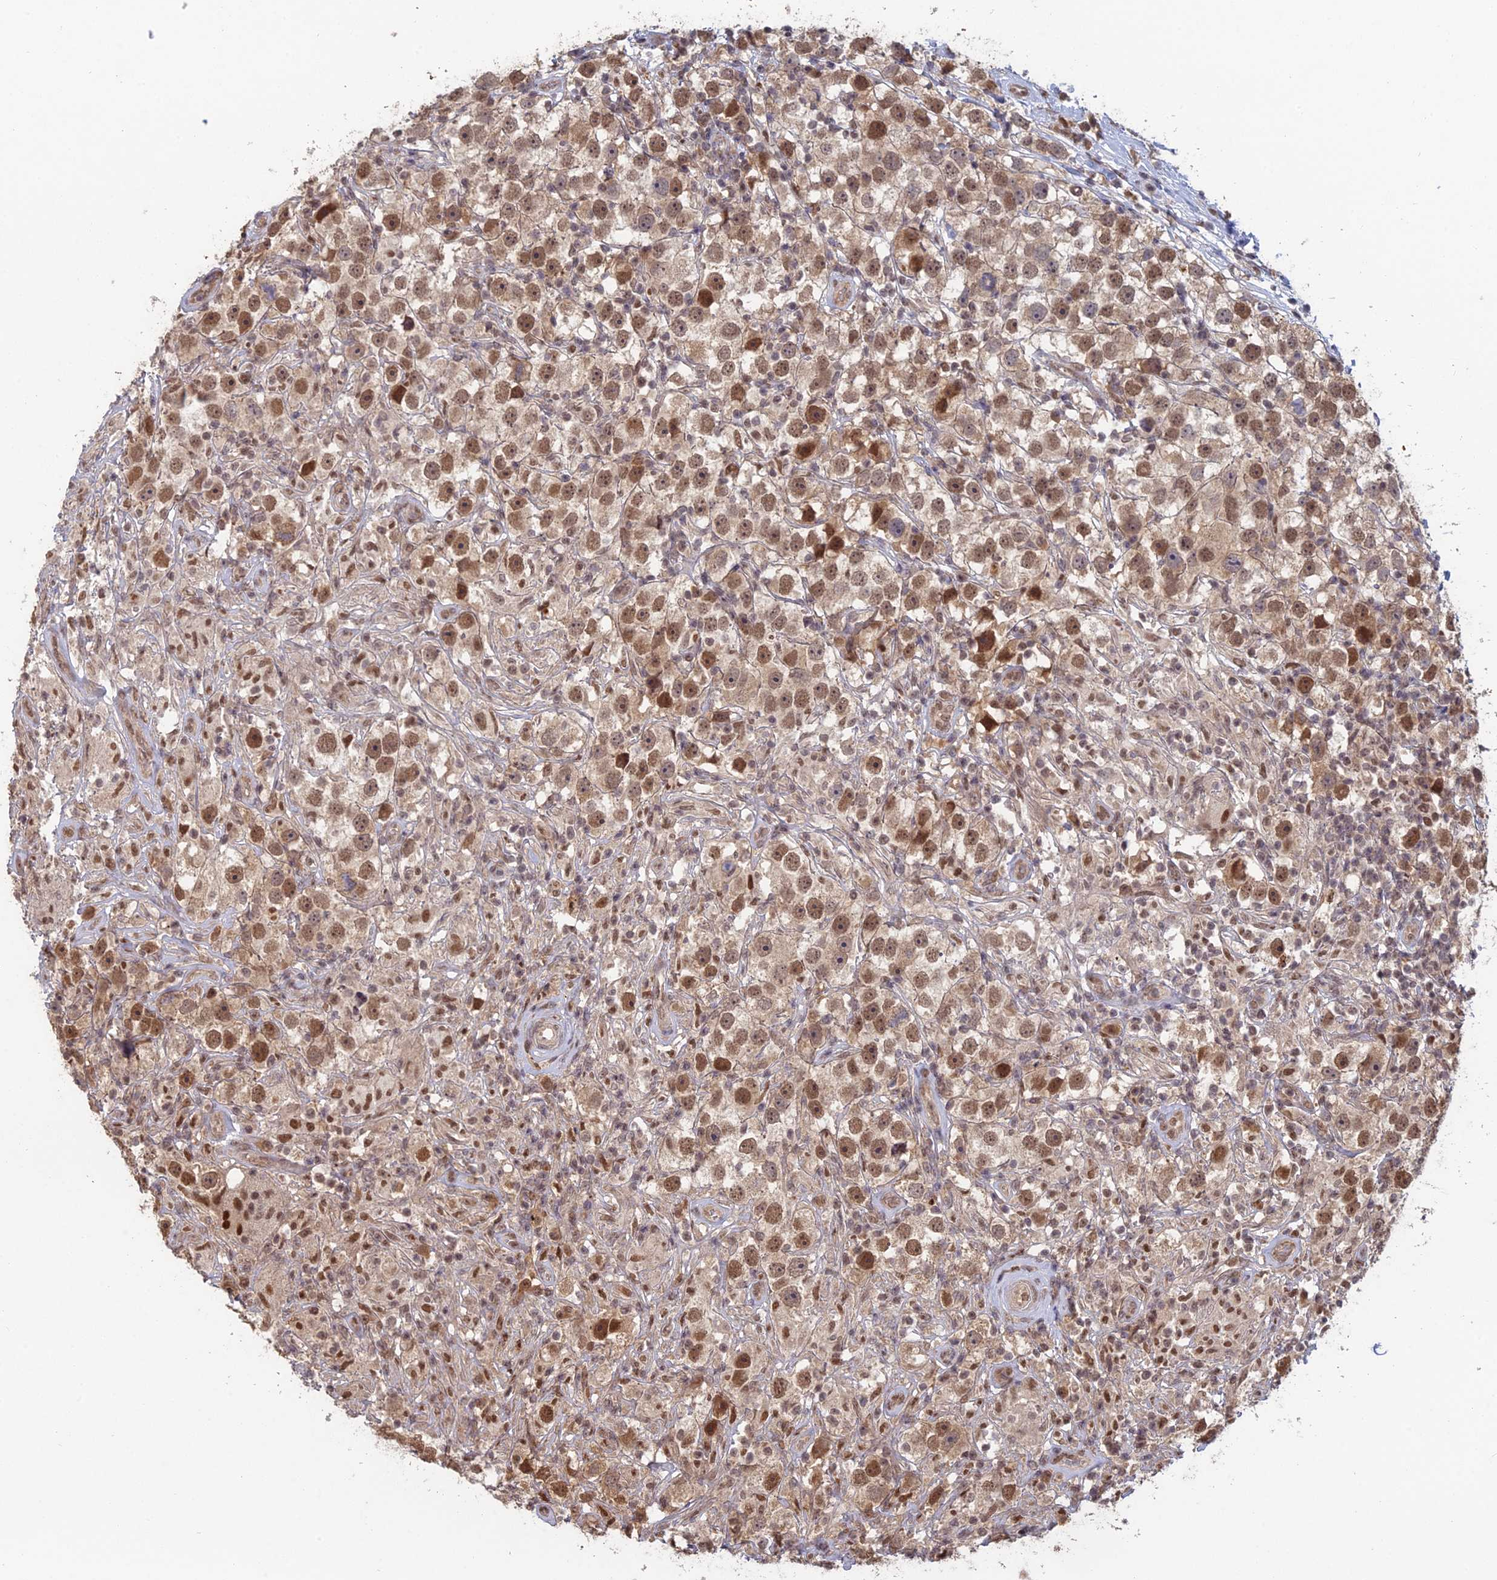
{"staining": {"intensity": "moderate", "quantity": ">75%", "location": "nuclear"}, "tissue": "testis cancer", "cell_type": "Tumor cells", "image_type": "cancer", "snomed": [{"axis": "morphology", "description": "Seminoma, NOS"}, {"axis": "topography", "description": "Testis"}], "caption": "Human testis cancer stained for a protein (brown) shows moderate nuclear positive expression in approximately >75% of tumor cells.", "gene": "RANBP3", "patient": {"sex": "male", "age": 49}}